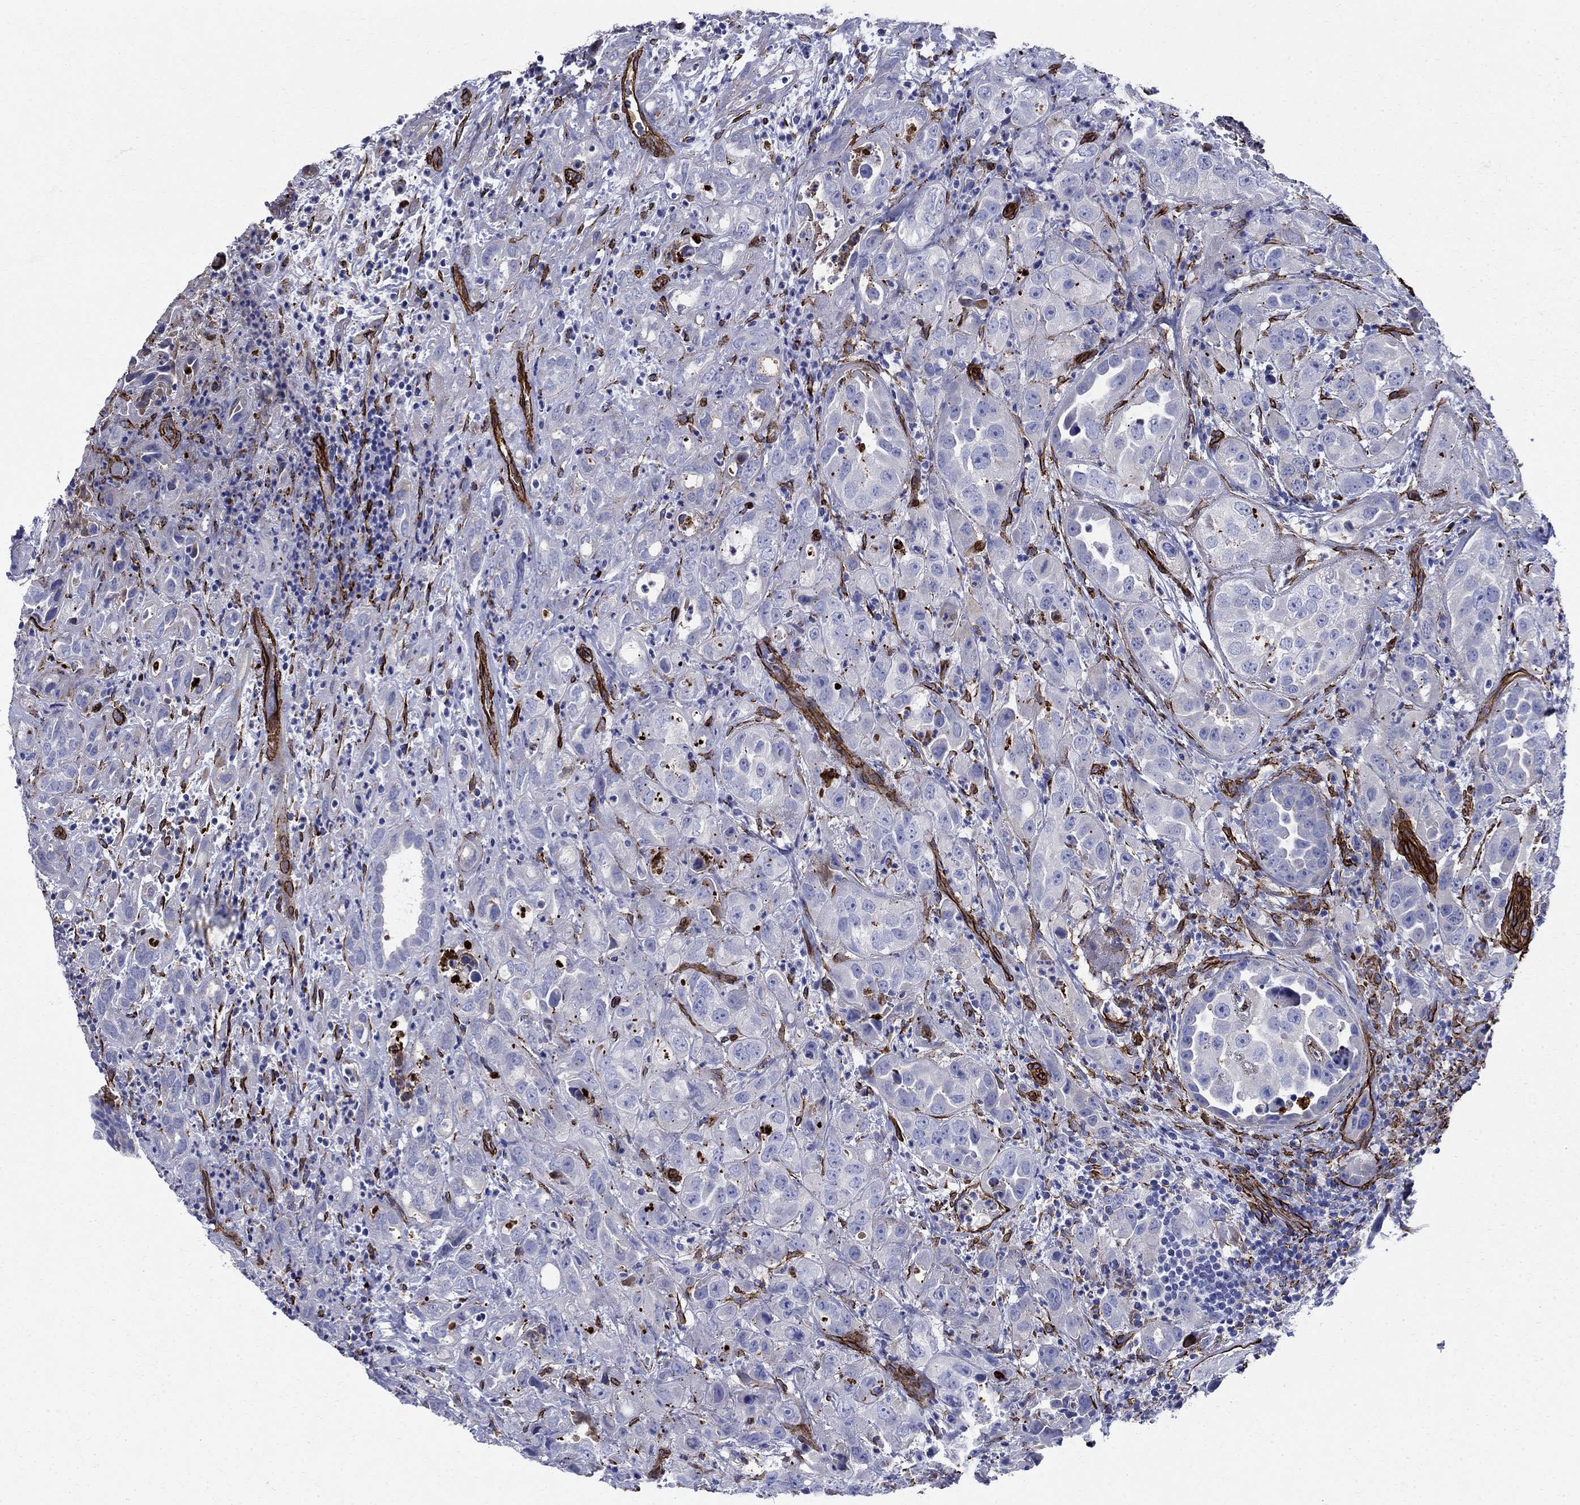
{"staining": {"intensity": "negative", "quantity": "none", "location": "none"}, "tissue": "urothelial cancer", "cell_type": "Tumor cells", "image_type": "cancer", "snomed": [{"axis": "morphology", "description": "Urothelial carcinoma, High grade"}, {"axis": "topography", "description": "Urinary bladder"}], "caption": "Urothelial cancer was stained to show a protein in brown. There is no significant expression in tumor cells.", "gene": "VTN", "patient": {"sex": "female", "age": 41}}